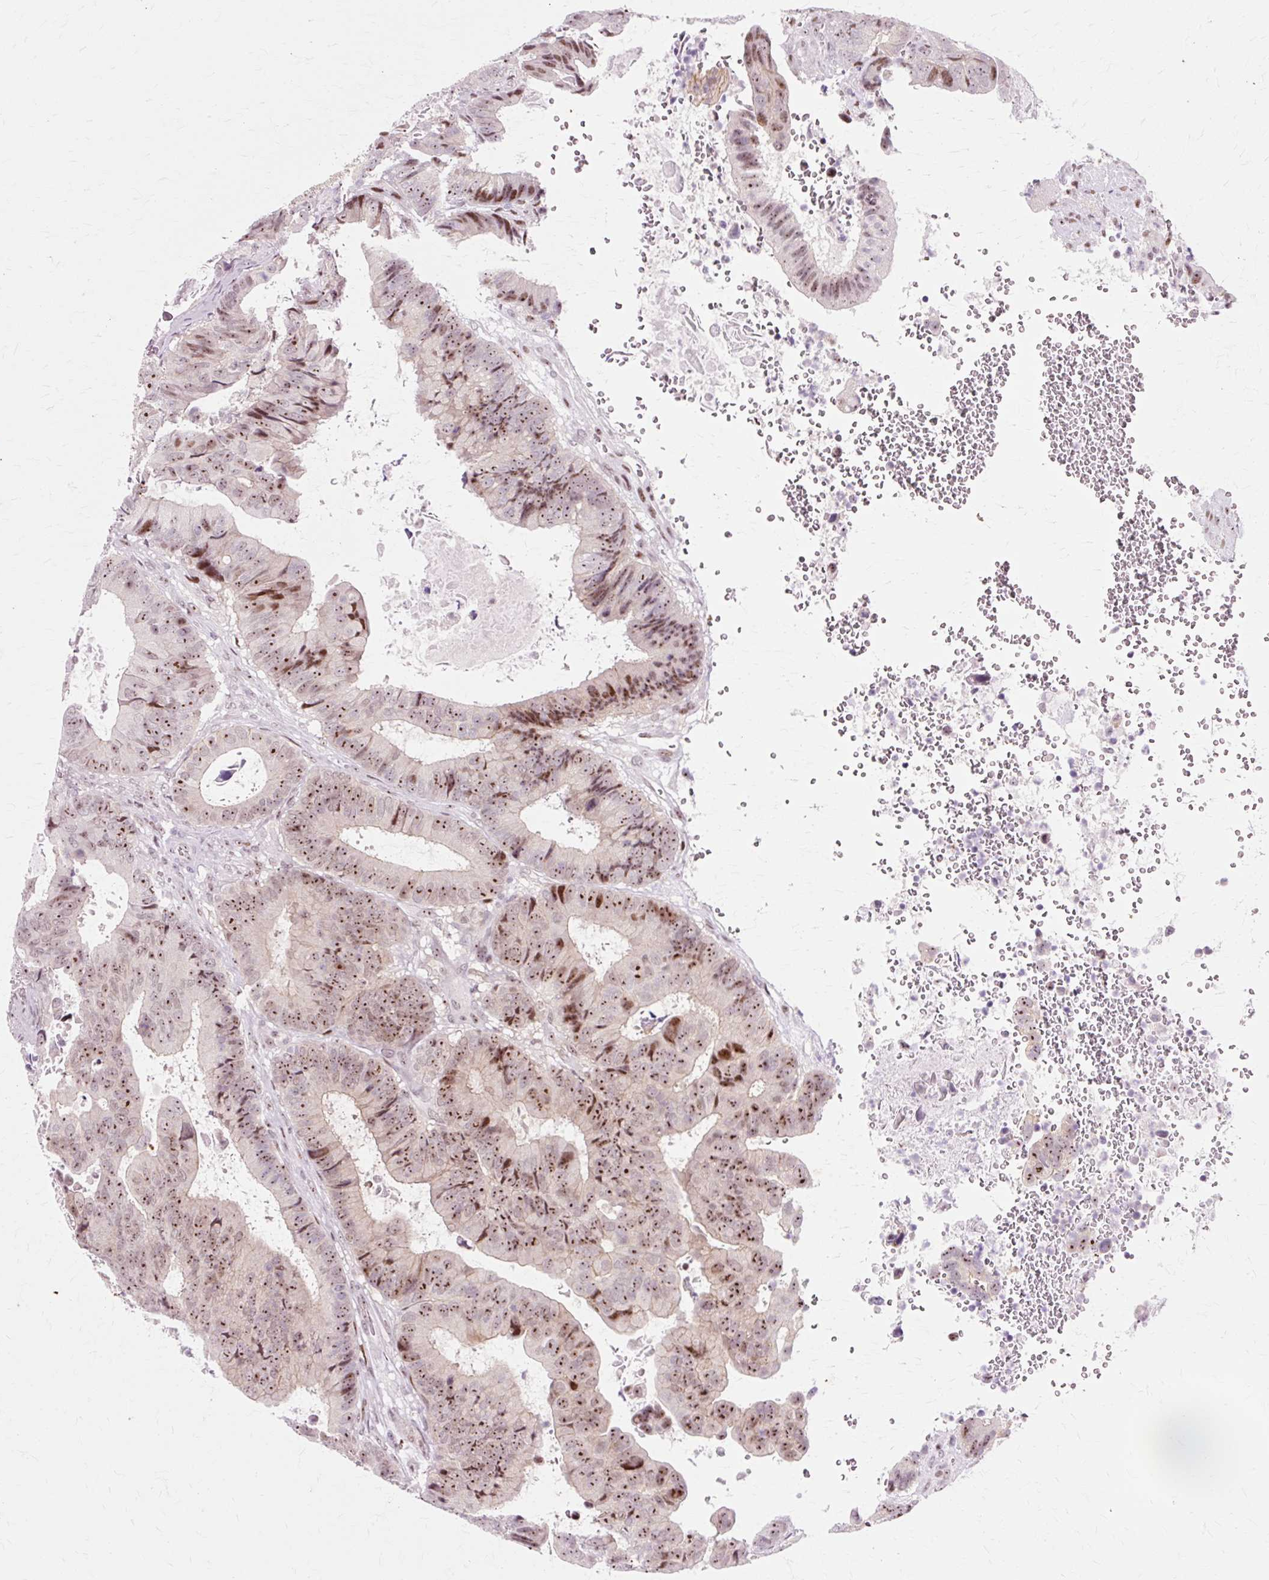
{"staining": {"intensity": "strong", "quantity": "25%-75%", "location": "nuclear"}, "tissue": "colorectal cancer", "cell_type": "Tumor cells", "image_type": "cancer", "snomed": [{"axis": "morphology", "description": "Adenocarcinoma, NOS"}, {"axis": "topography", "description": "Colon"}], "caption": "Human colorectal cancer (adenocarcinoma) stained with a brown dye reveals strong nuclear positive positivity in approximately 25%-75% of tumor cells.", "gene": "MACROD2", "patient": {"sex": "male", "age": 85}}